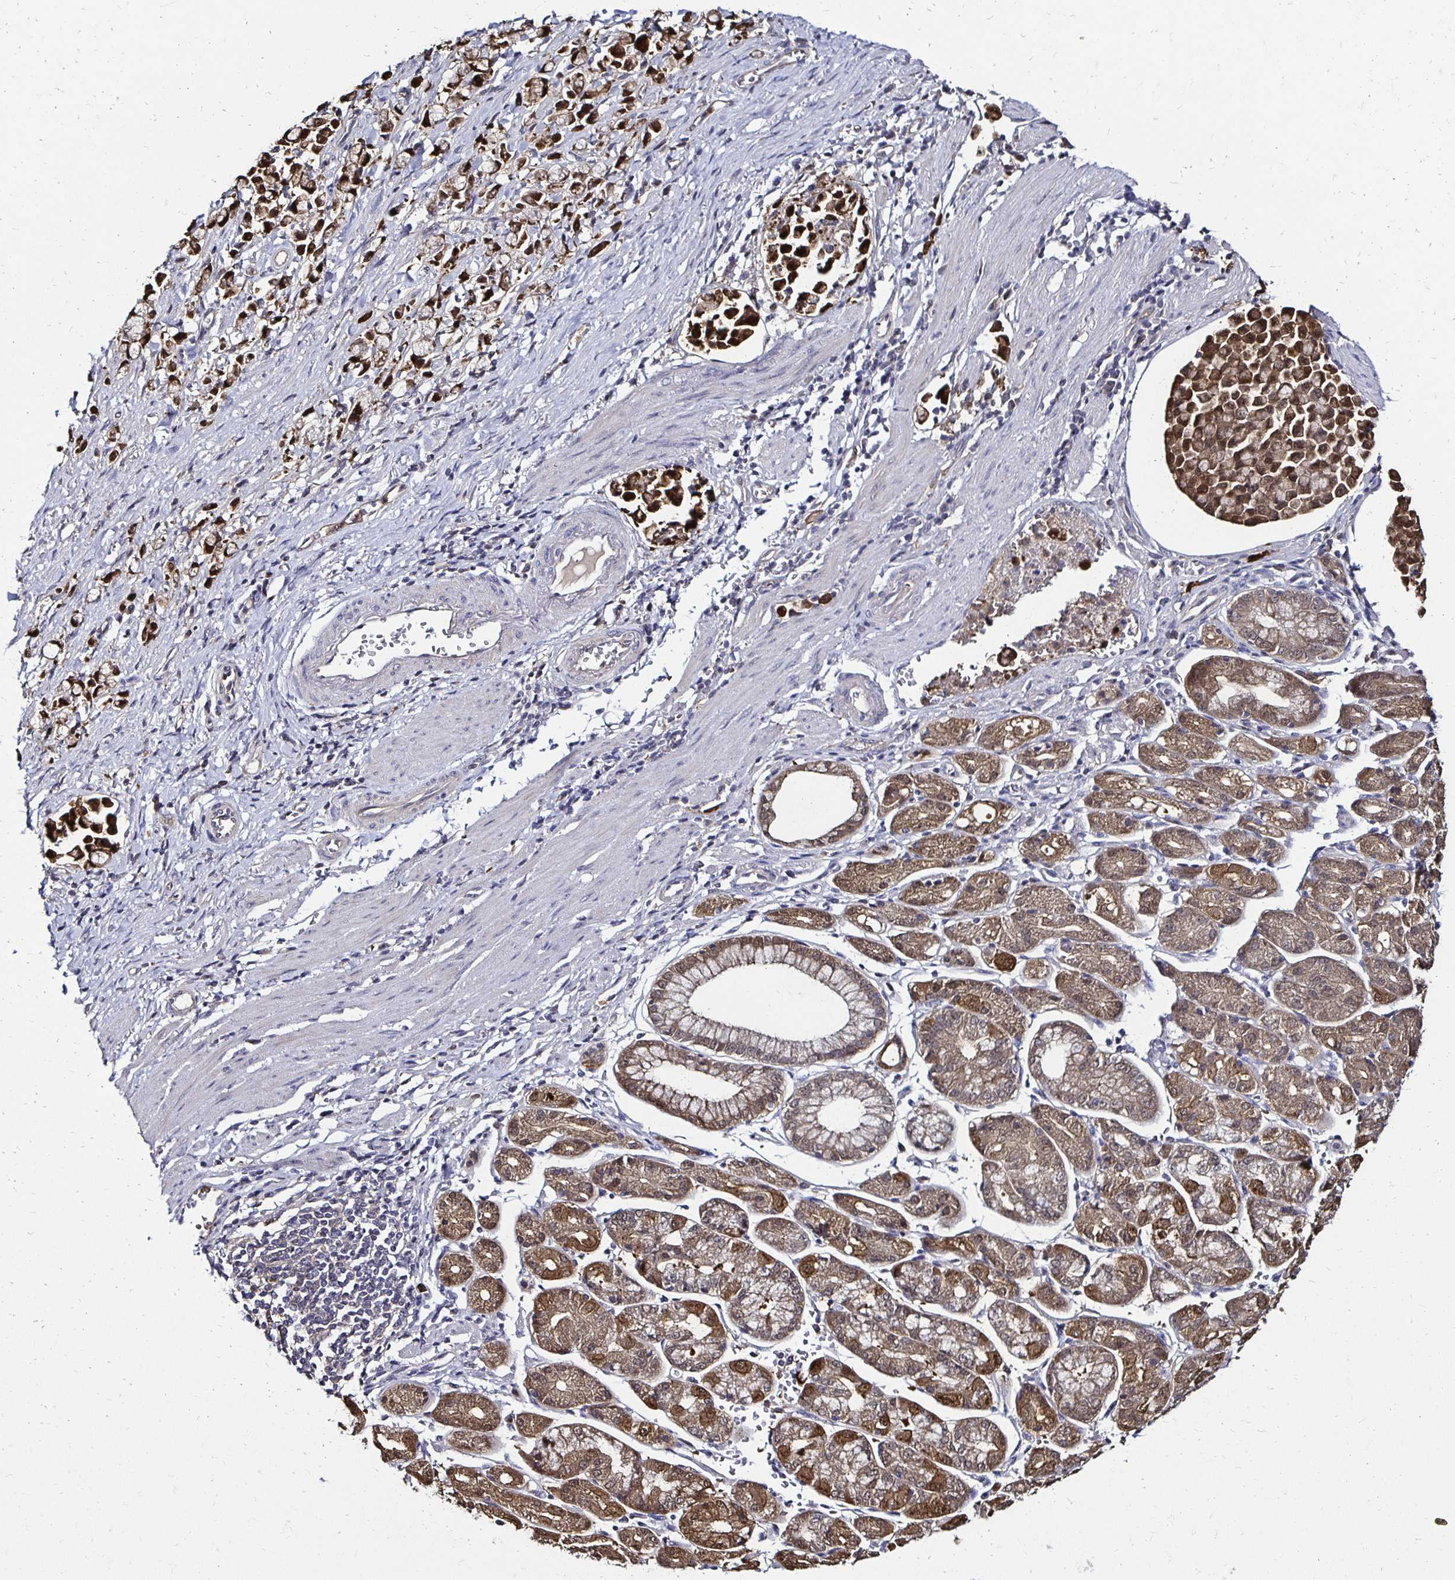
{"staining": {"intensity": "moderate", "quantity": ">75%", "location": "cytoplasmic/membranous,nuclear"}, "tissue": "stomach cancer", "cell_type": "Tumor cells", "image_type": "cancer", "snomed": [{"axis": "morphology", "description": "Adenocarcinoma, NOS"}, {"axis": "topography", "description": "Stomach"}], "caption": "This image displays immunohistochemistry (IHC) staining of human stomach cancer (adenocarcinoma), with medium moderate cytoplasmic/membranous and nuclear staining in approximately >75% of tumor cells.", "gene": "TXN", "patient": {"sex": "female", "age": 81}}